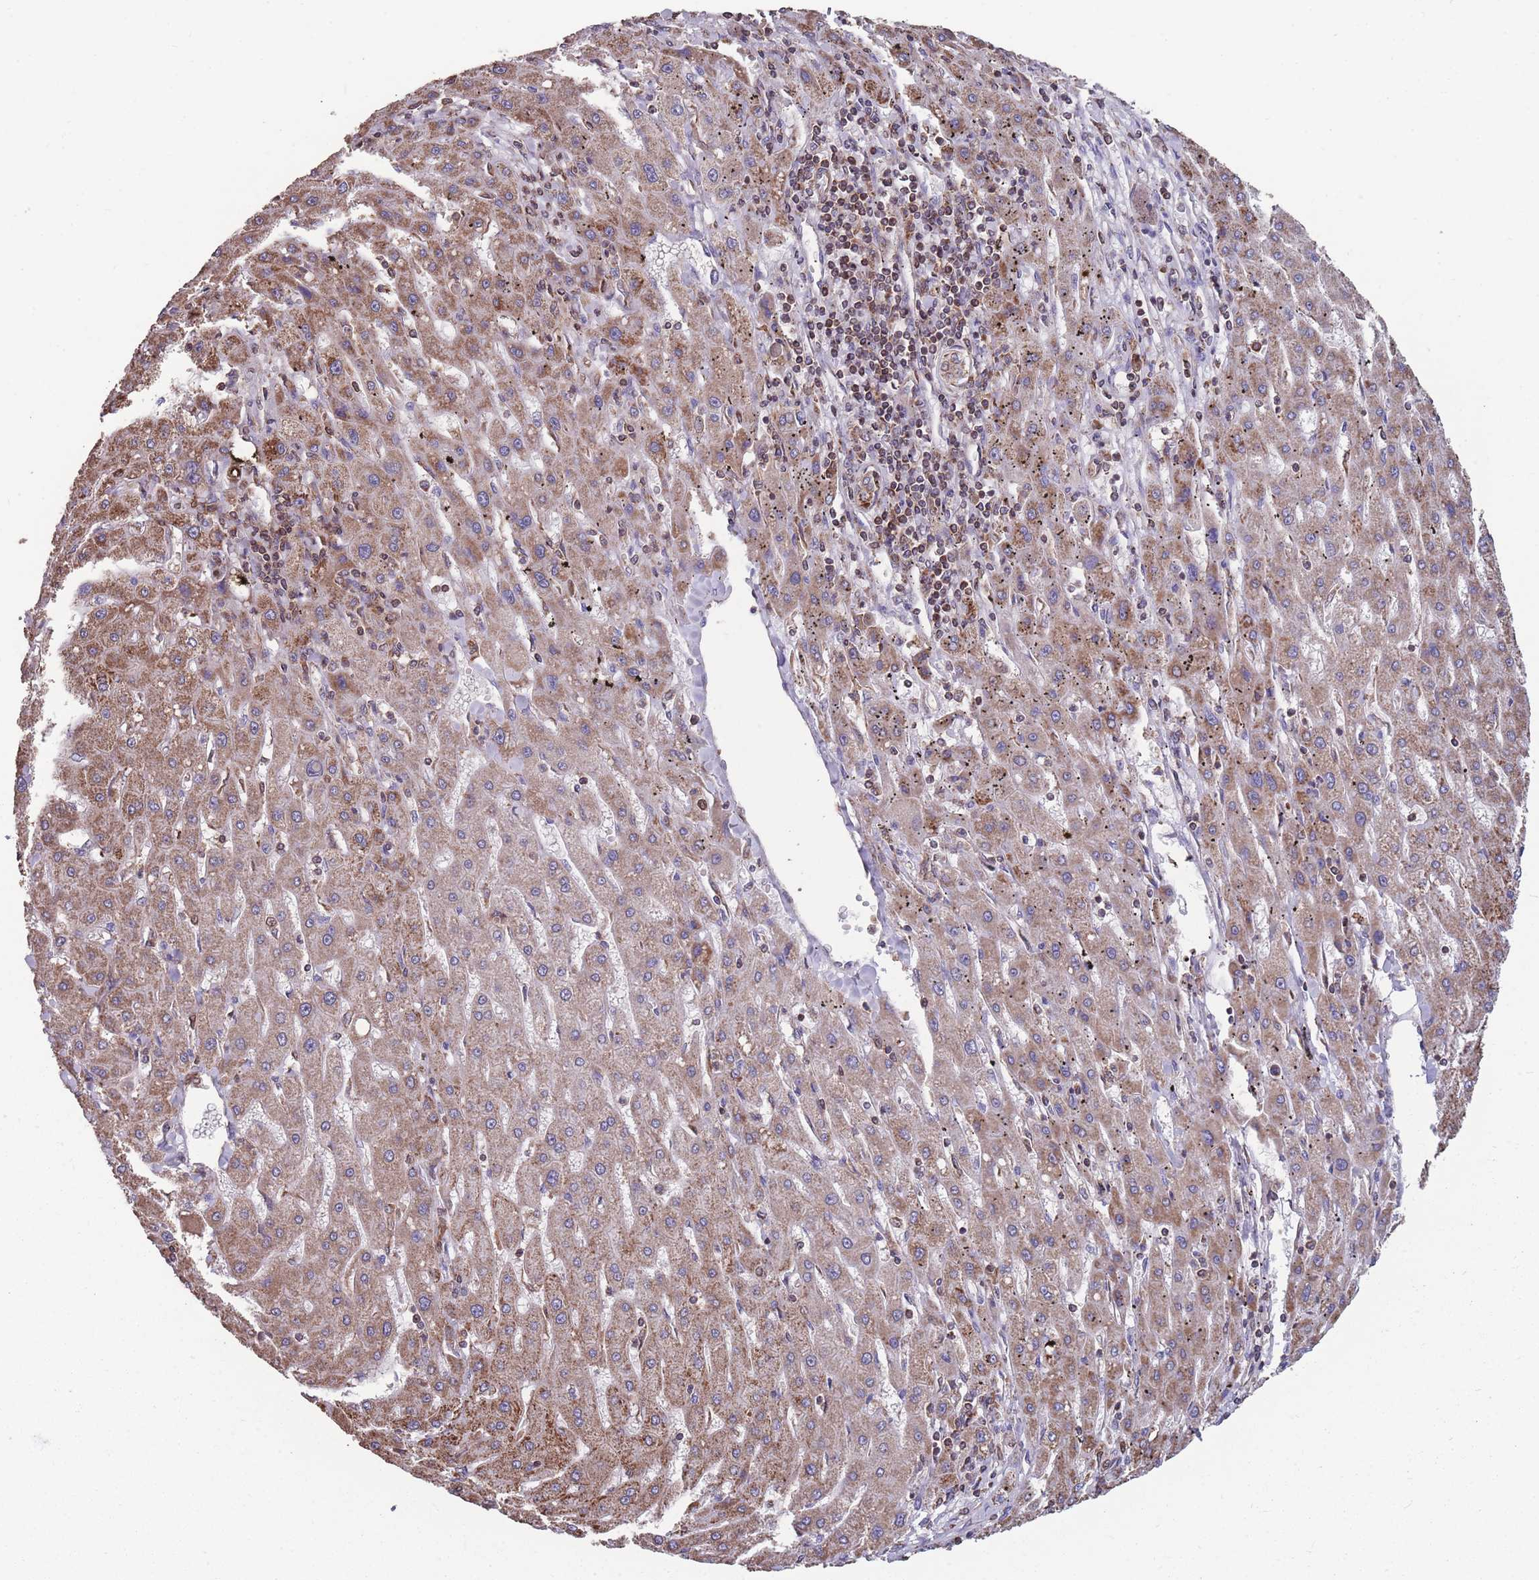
{"staining": {"intensity": "moderate", "quantity": "25%-75%", "location": "cytoplasmic/membranous"}, "tissue": "liver cancer", "cell_type": "Tumor cells", "image_type": "cancer", "snomed": [{"axis": "morphology", "description": "Carcinoma, Hepatocellular, NOS"}, {"axis": "topography", "description": "Liver"}], "caption": "A micrograph of hepatocellular carcinoma (liver) stained for a protein demonstrates moderate cytoplasmic/membranous brown staining in tumor cells. Using DAB (brown) and hematoxylin (blue) stains, captured at high magnification using brightfield microscopy.", "gene": "NUDT21", "patient": {"sex": "male", "age": 72}}